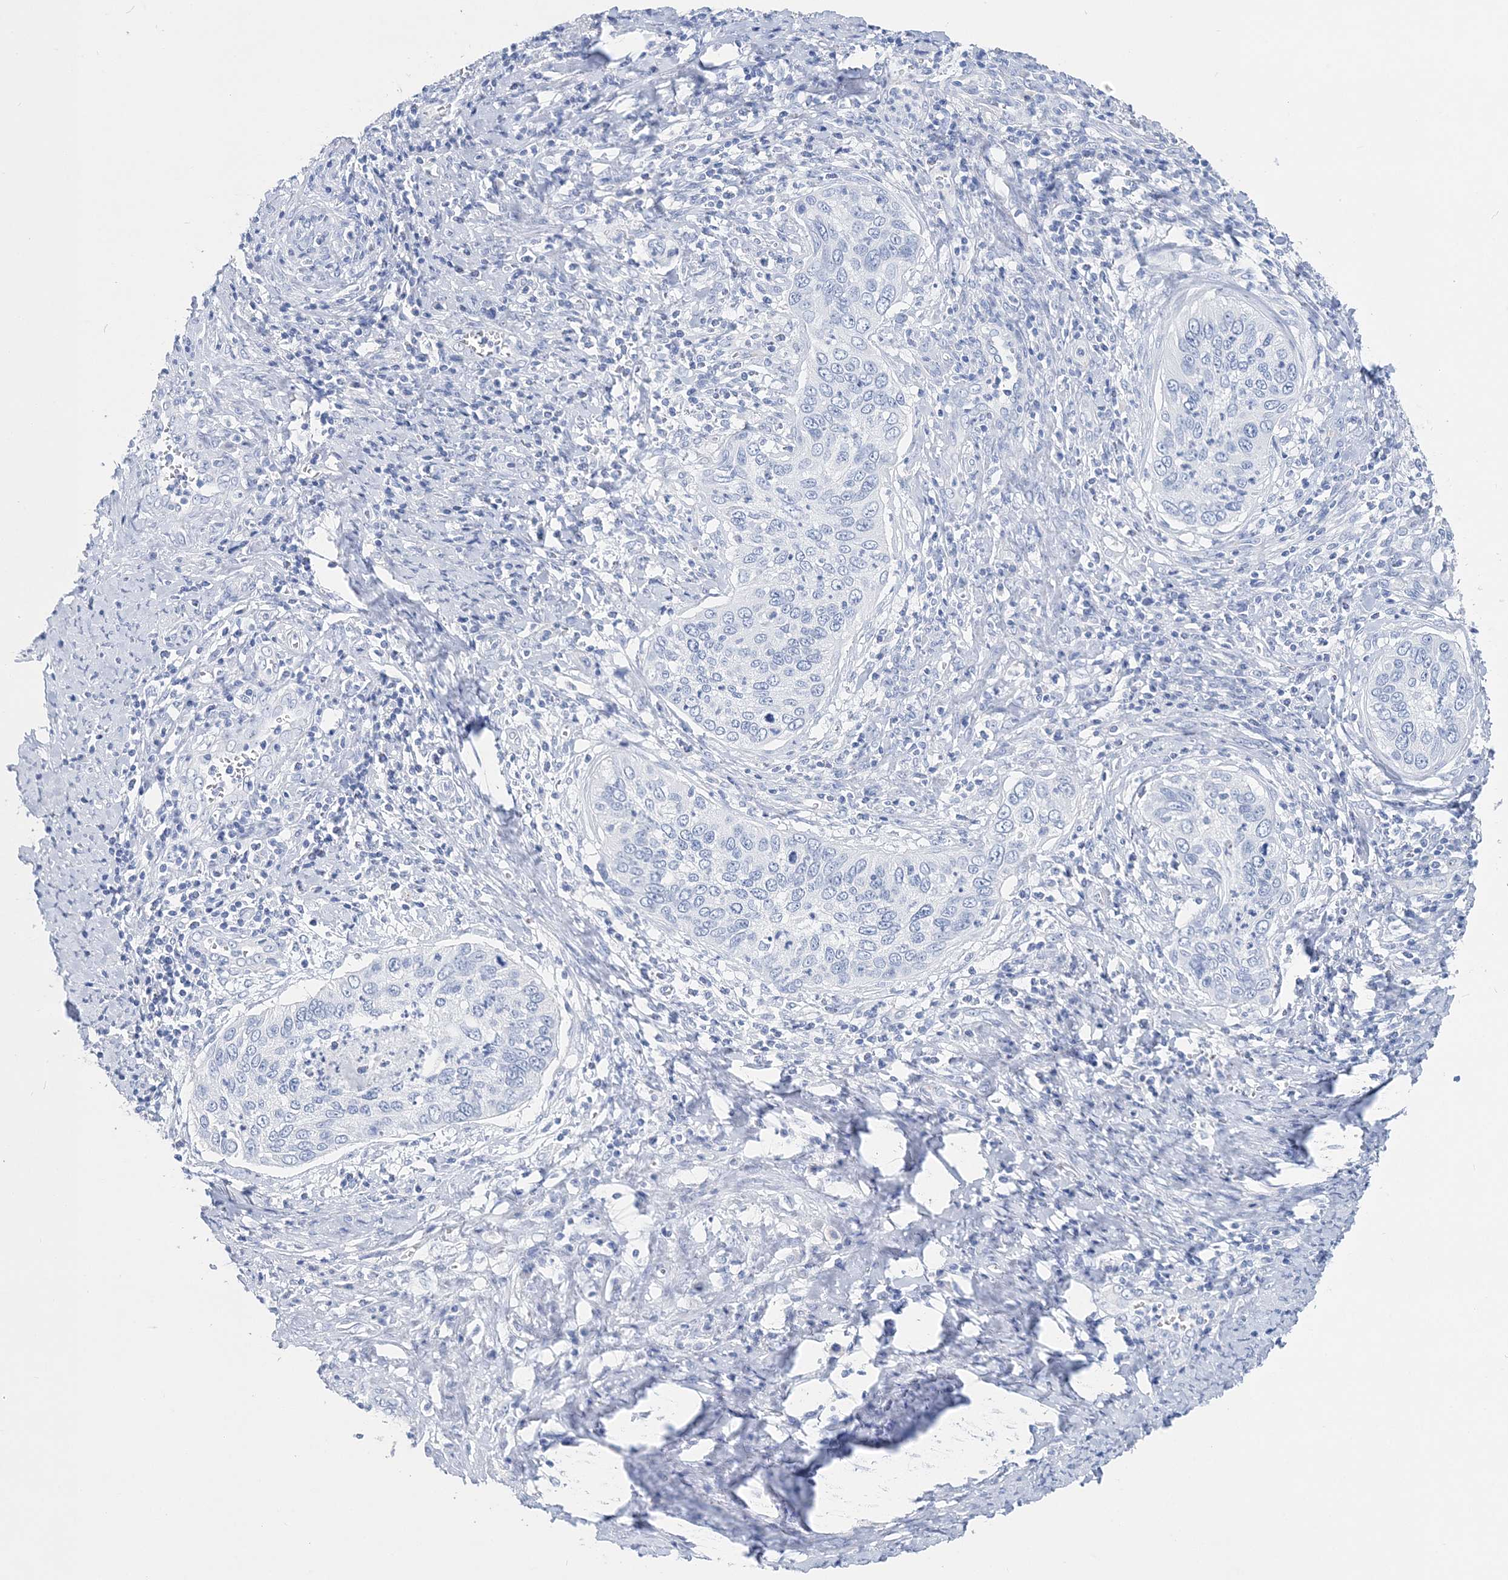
{"staining": {"intensity": "negative", "quantity": "none", "location": "none"}, "tissue": "cervical cancer", "cell_type": "Tumor cells", "image_type": "cancer", "snomed": [{"axis": "morphology", "description": "Squamous cell carcinoma, NOS"}, {"axis": "topography", "description": "Cervix"}], "caption": "Tumor cells are negative for protein expression in human cervical cancer (squamous cell carcinoma).", "gene": "TSPYL6", "patient": {"sex": "female", "age": 53}}